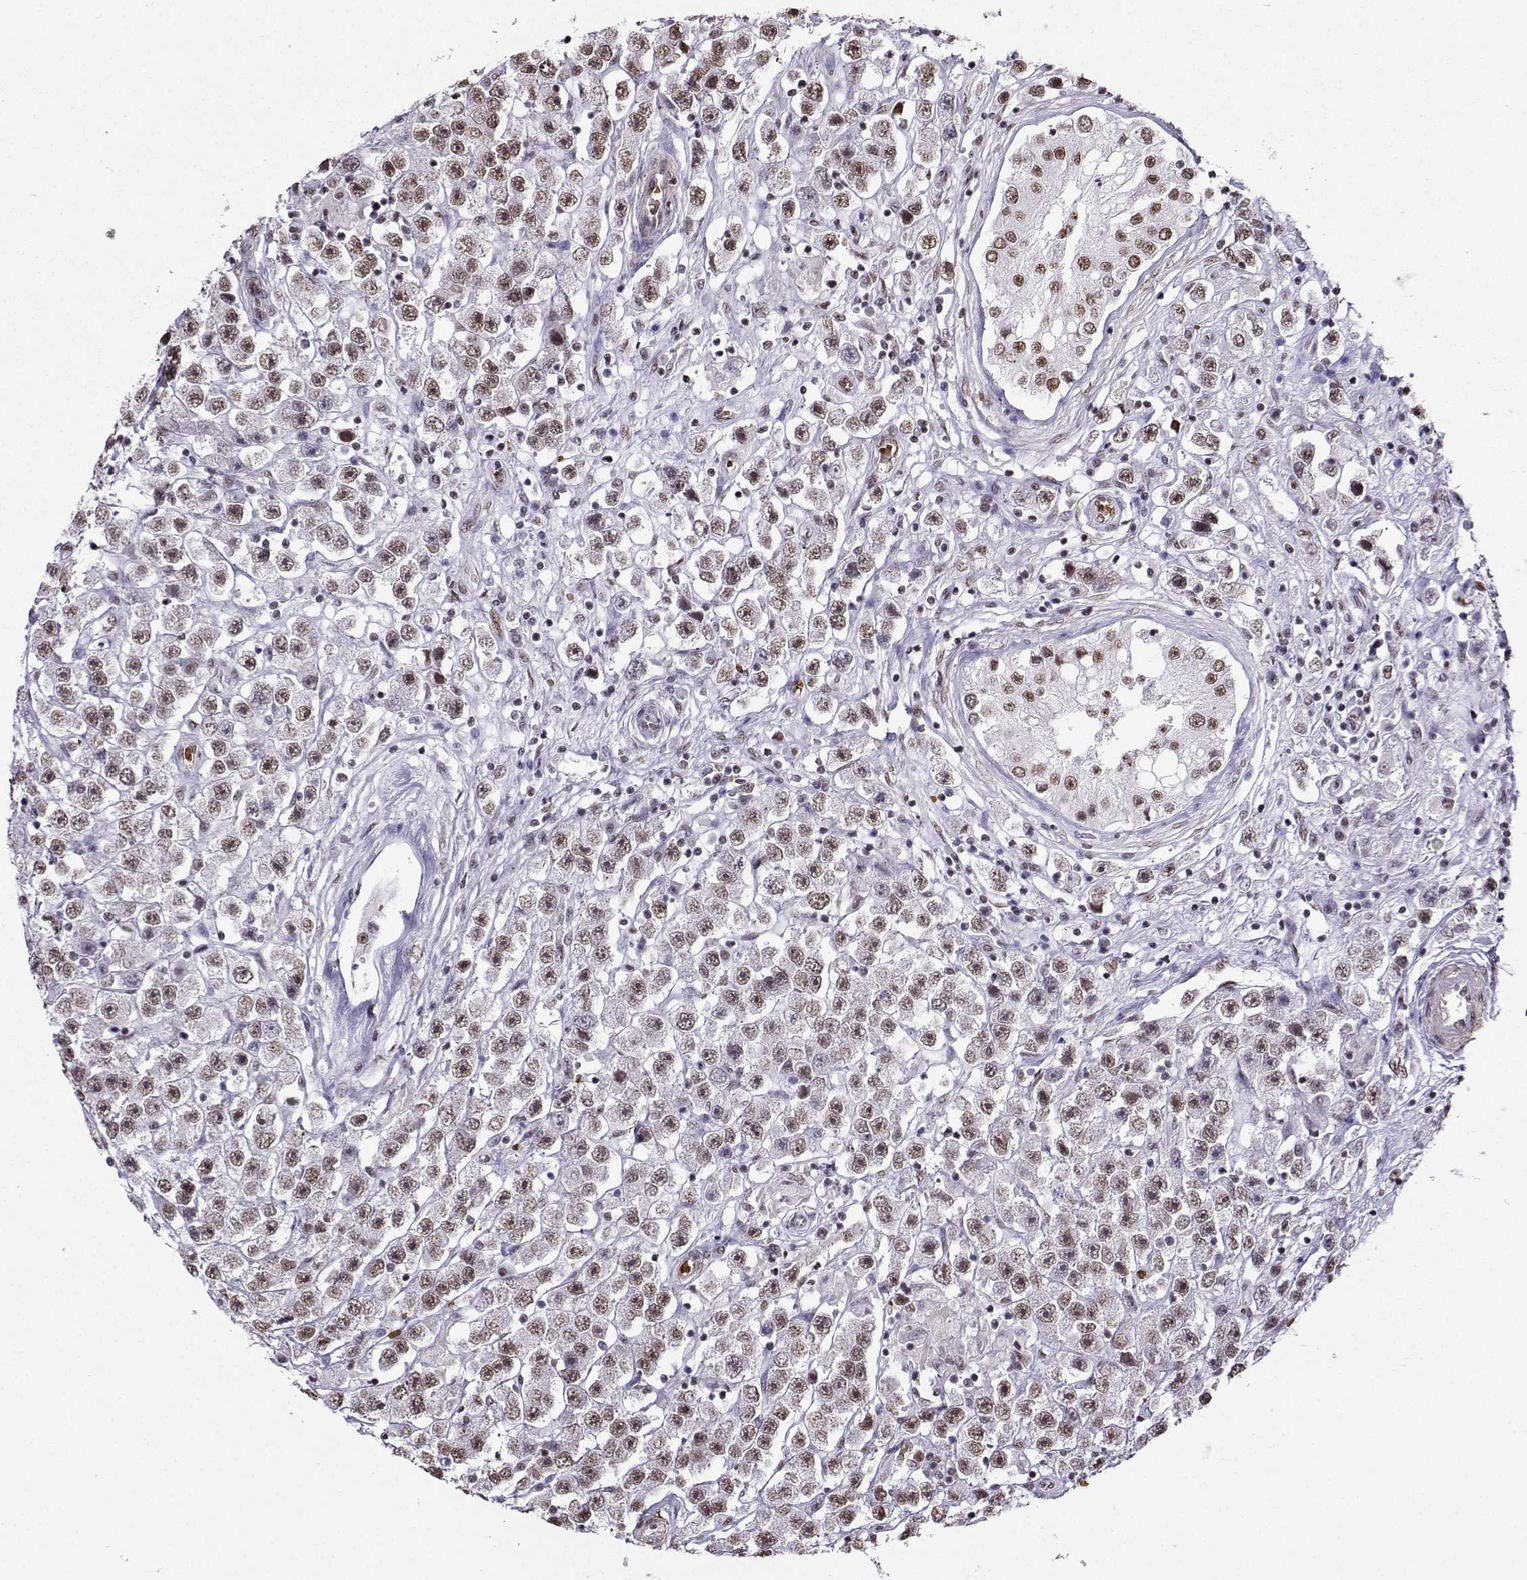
{"staining": {"intensity": "weak", "quantity": ">75%", "location": "nuclear"}, "tissue": "testis cancer", "cell_type": "Tumor cells", "image_type": "cancer", "snomed": [{"axis": "morphology", "description": "Seminoma, NOS"}, {"axis": "topography", "description": "Testis"}], "caption": "Weak nuclear staining is identified in approximately >75% of tumor cells in testis cancer.", "gene": "CCNK", "patient": {"sex": "male", "age": 45}}